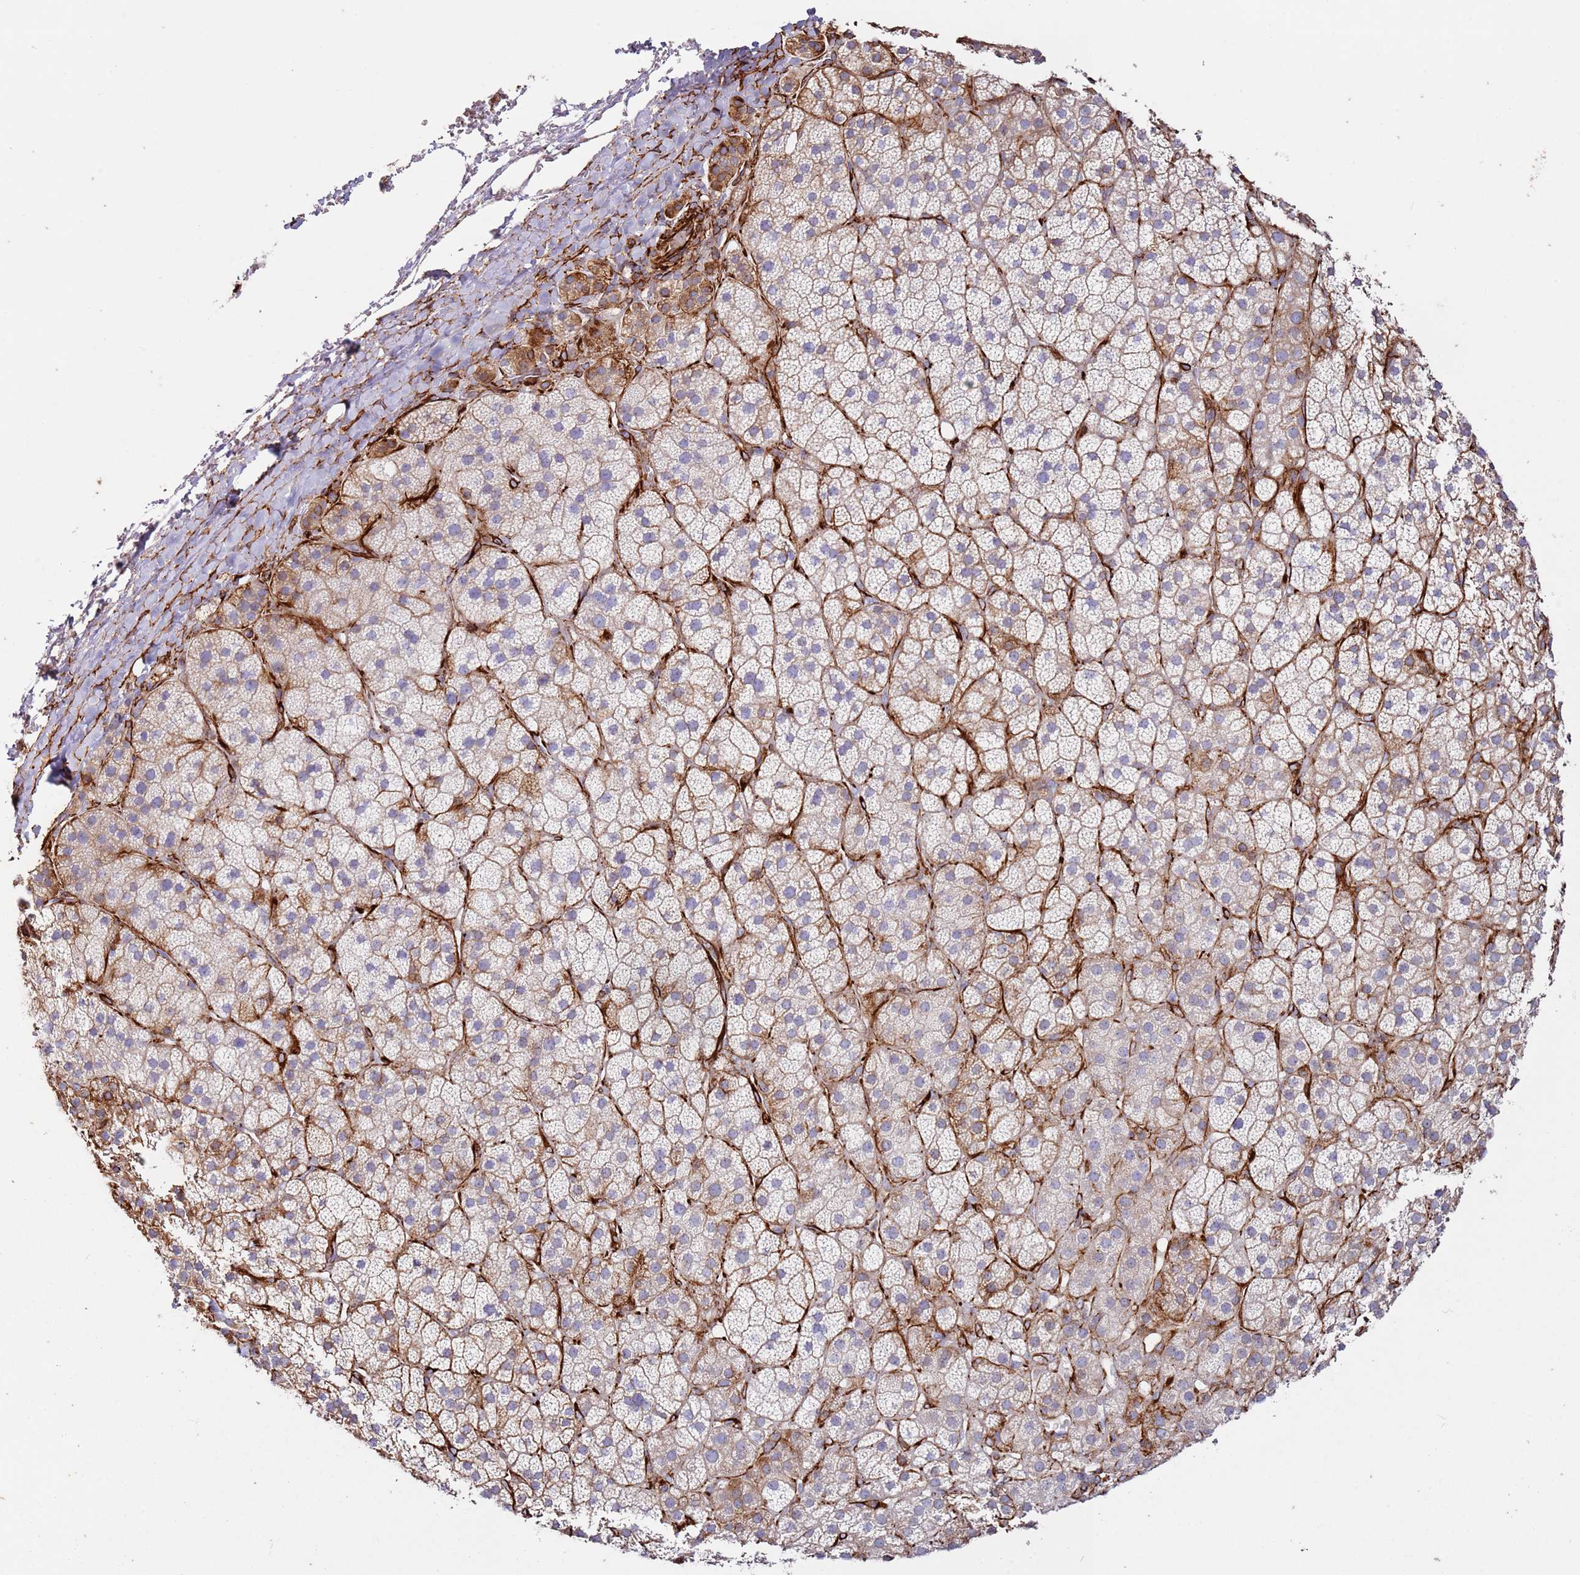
{"staining": {"intensity": "moderate", "quantity": "25%-75%", "location": "cytoplasmic/membranous"}, "tissue": "adrenal gland", "cell_type": "Glandular cells", "image_type": "normal", "snomed": [{"axis": "morphology", "description": "Normal tissue, NOS"}, {"axis": "topography", "description": "Adrenal gland"}], "caption": "Immunohistochemical staining of normal adrenal gland reveals 25%-75% levels of moderate cytoplasmic/membranous protein staining in approximately 25%-75% of glandular cells. Ihc stains the protein in brown and the nuclei are stained blue.", "gene": "MRGPRE", "patient": {"sex": "female", "age": 70}}